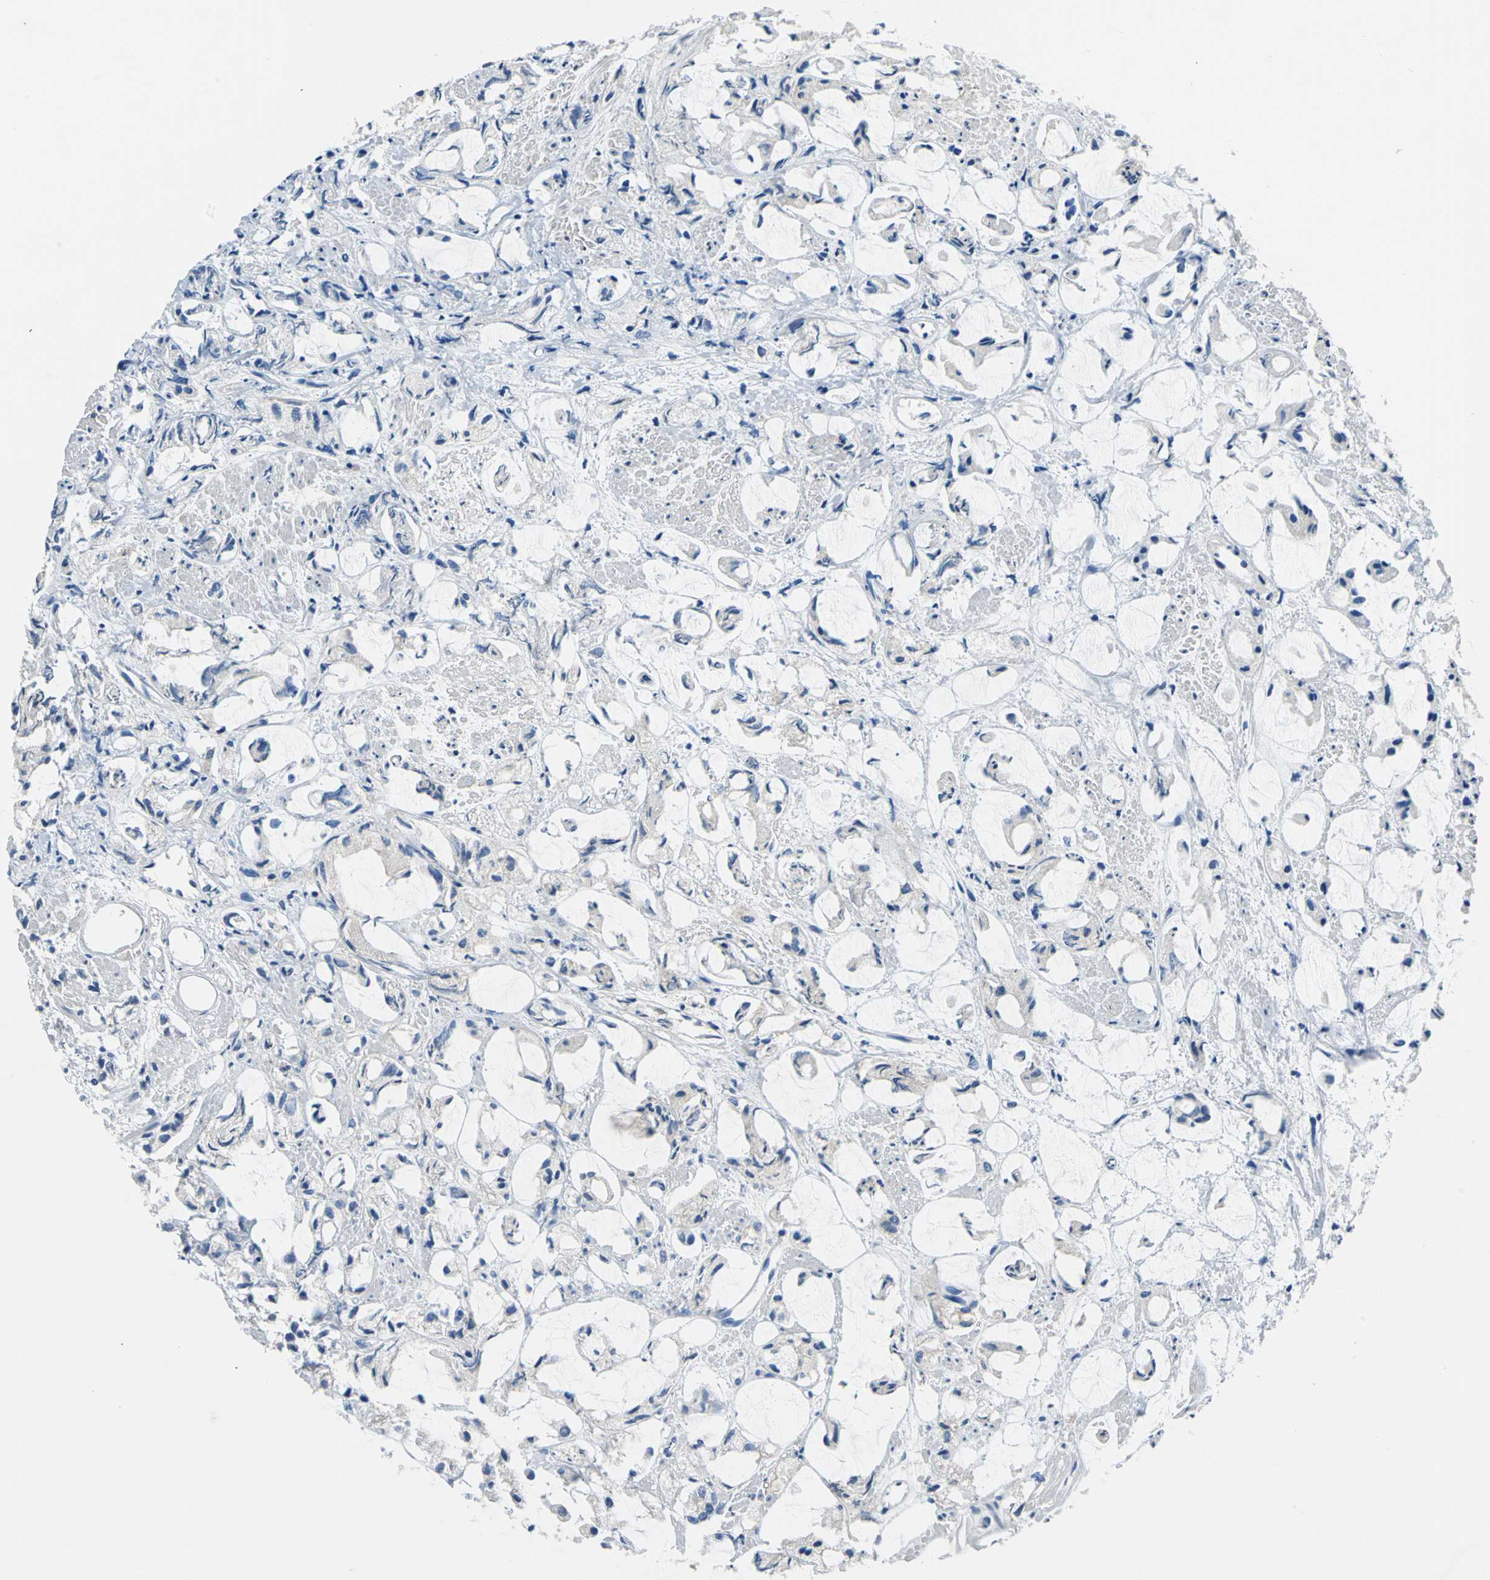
{"staining": {"intensity": "negative", "quantity": "none", "location": "none"}, "tissue": "prostate cancer", "cell_type": "Tumor cells", "image_type": "cancer", "snomed": [{"axis": "morphology", "description": "Adenocarcinoma, High grade"}, {"axis": "topography", "description": "Prostate"}], "caption": "Immunohistochemical staining of human high-grade adenocarcinoma (prostate) shows no significant staining in tumor cells. (Stains: DAB (3,3'-diaminobenzidine) IHC with hematoxylin counter stain, Microscopy: brightfield microscopy at high magnification).", "gene": "PRKCA", "patient": {"sex": "male", "age": 85}}